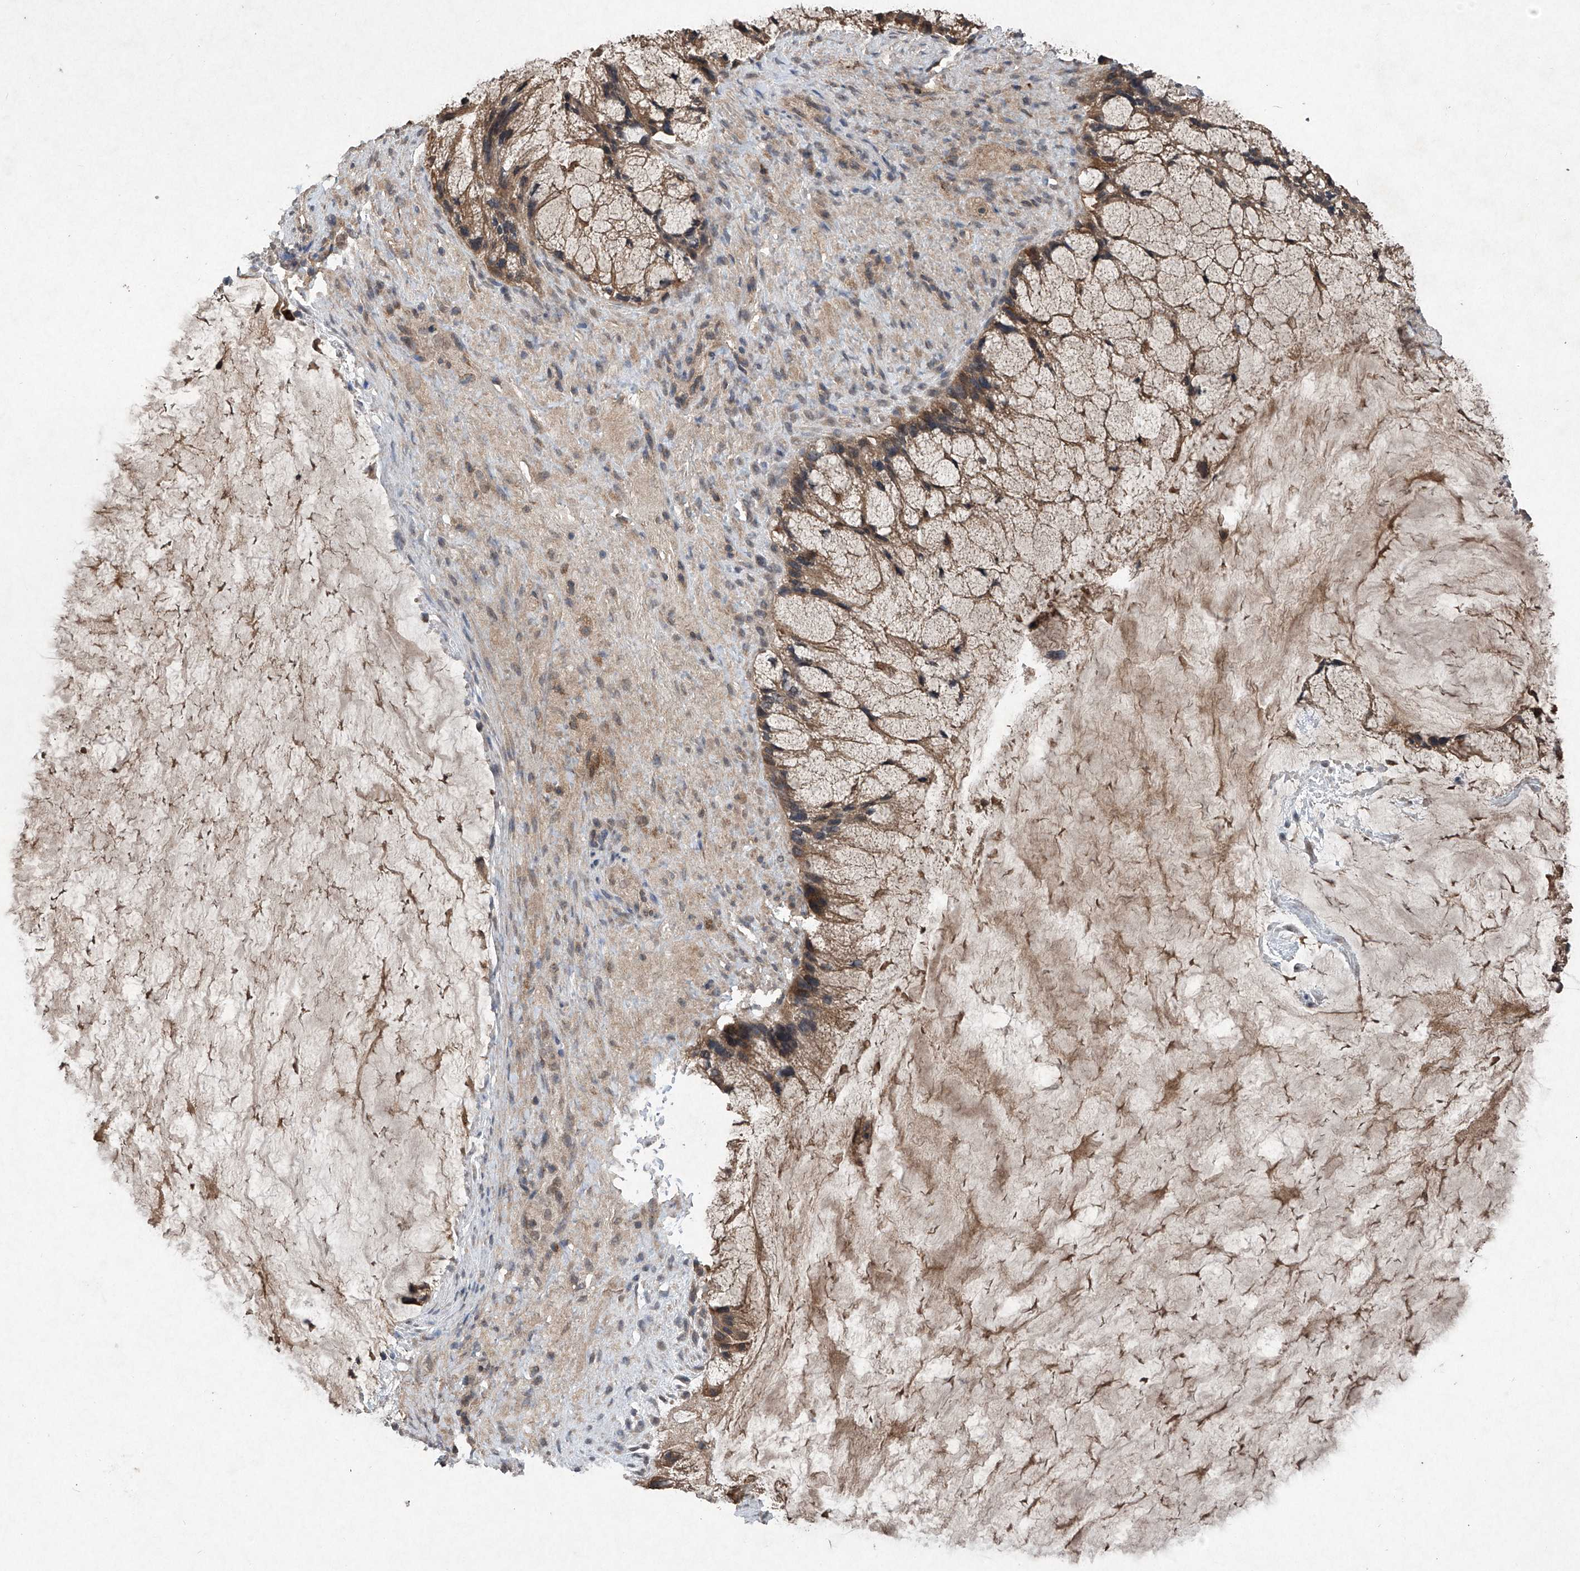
{"staining": {"intensity": "moderate", "quantity": ">75%", "location": "cytoplasmic/membranous"}, "tissue": "ovarian cancer", "cell_type": "Tumor cells", "image_type": "cancer", "snomed": [{"axis": "morphology", "description": "Cystadenocarcinoma, mucinous, NOS"}, {"axis": "topography", "description": "Ovary"}], "caption": "Mucinous cystadenocarcinoma (ovarian) stained with a protein marker demonstrates moderate staining in tumor cells.", "gene": "SUMF2", "patient": {"sex": "female", "age": 37}}